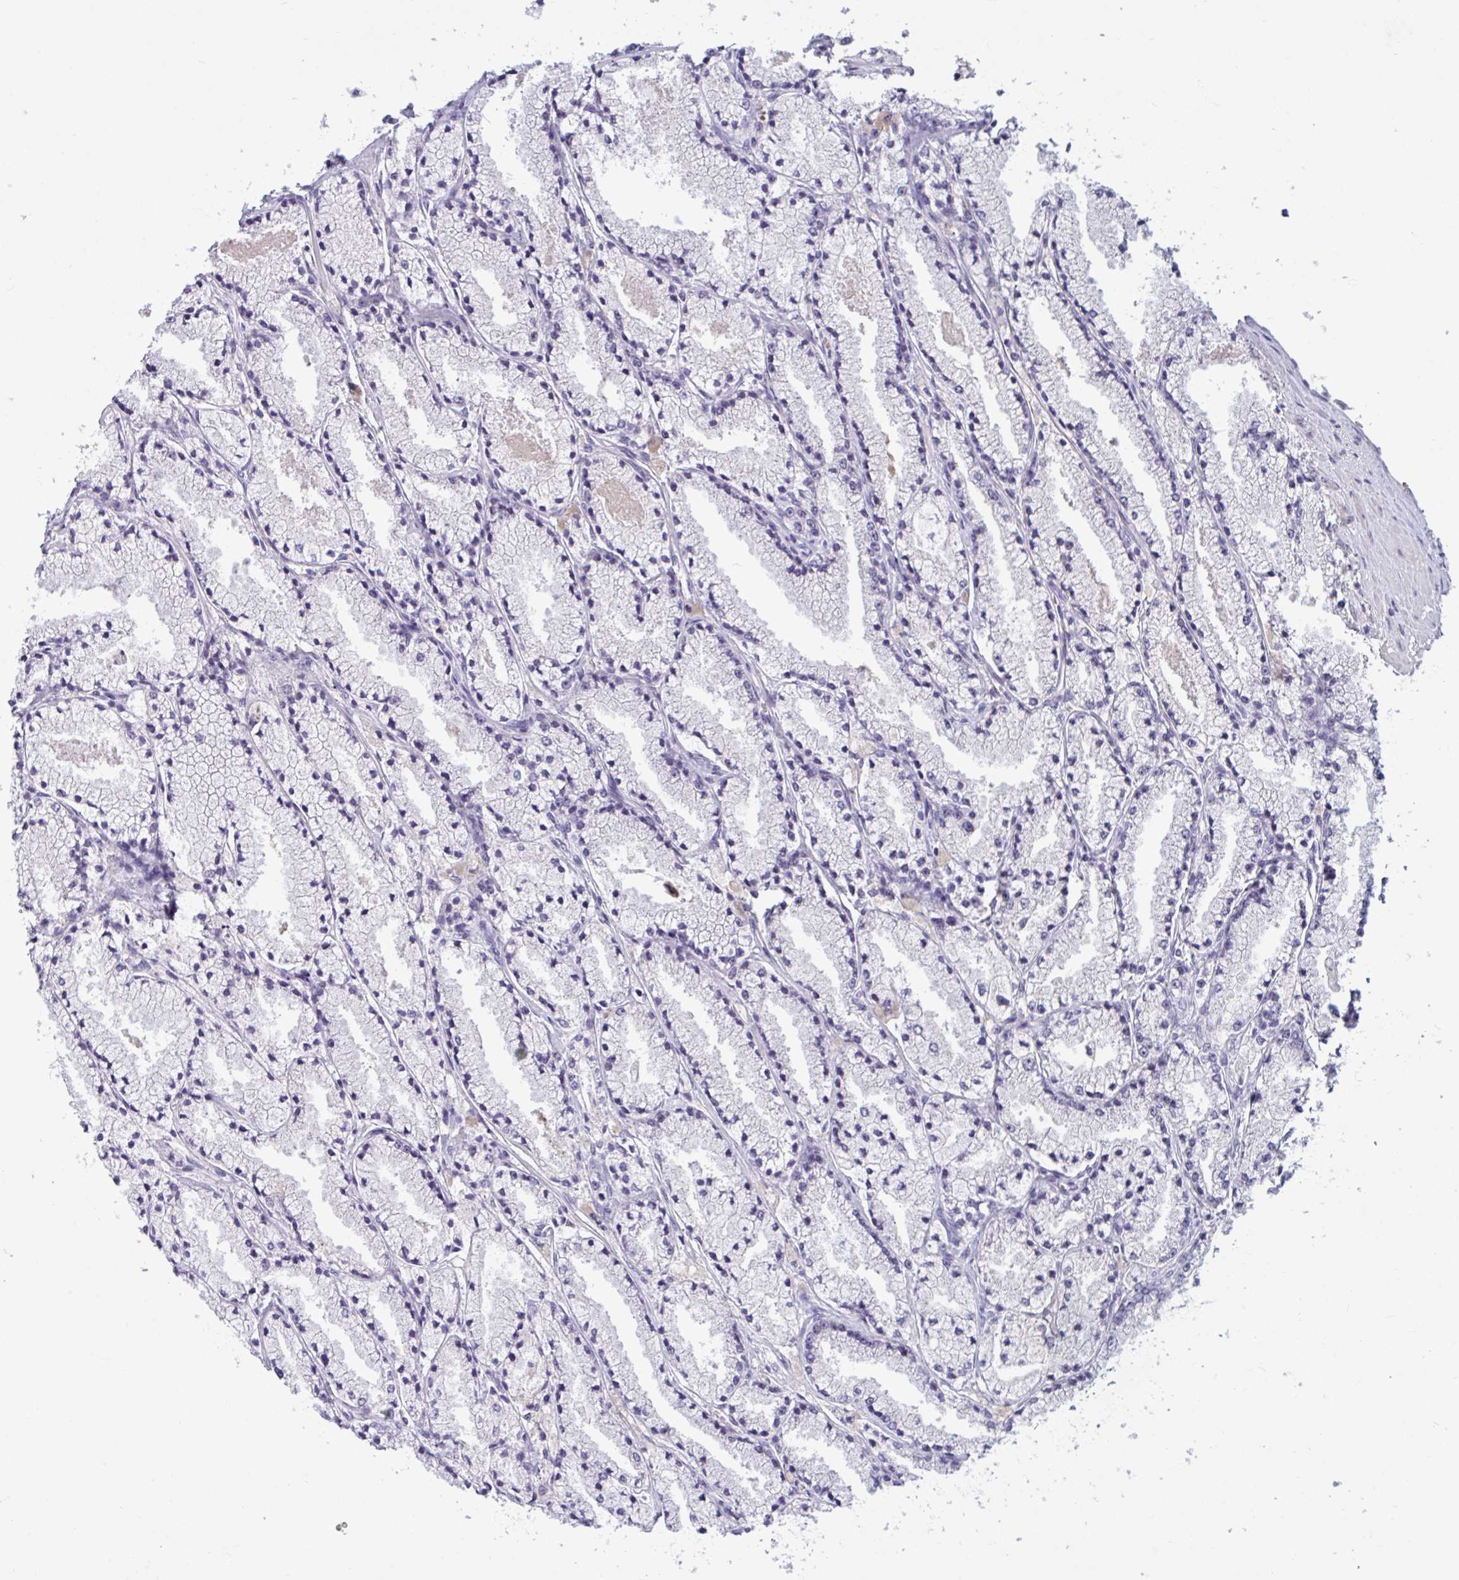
{"staining": {"intensity": "negative", "quantity": "none", "location": "none"}, "tissue": "prostate cancer", "cell_type": "Tumor cells", "image_type": "cancer", "snomed": [{"axis": "morphology", "description": "Adenocarcinoma, High grade"}, {"axis": "topography", "description": "Prostate"}], "caption": "This is an immunohistochemistry (IHC) image of human prostate cancer. There is no expression in tumor cells.", "gene": "CNGB3", "patient": {"sex": "male", "age": 63}}